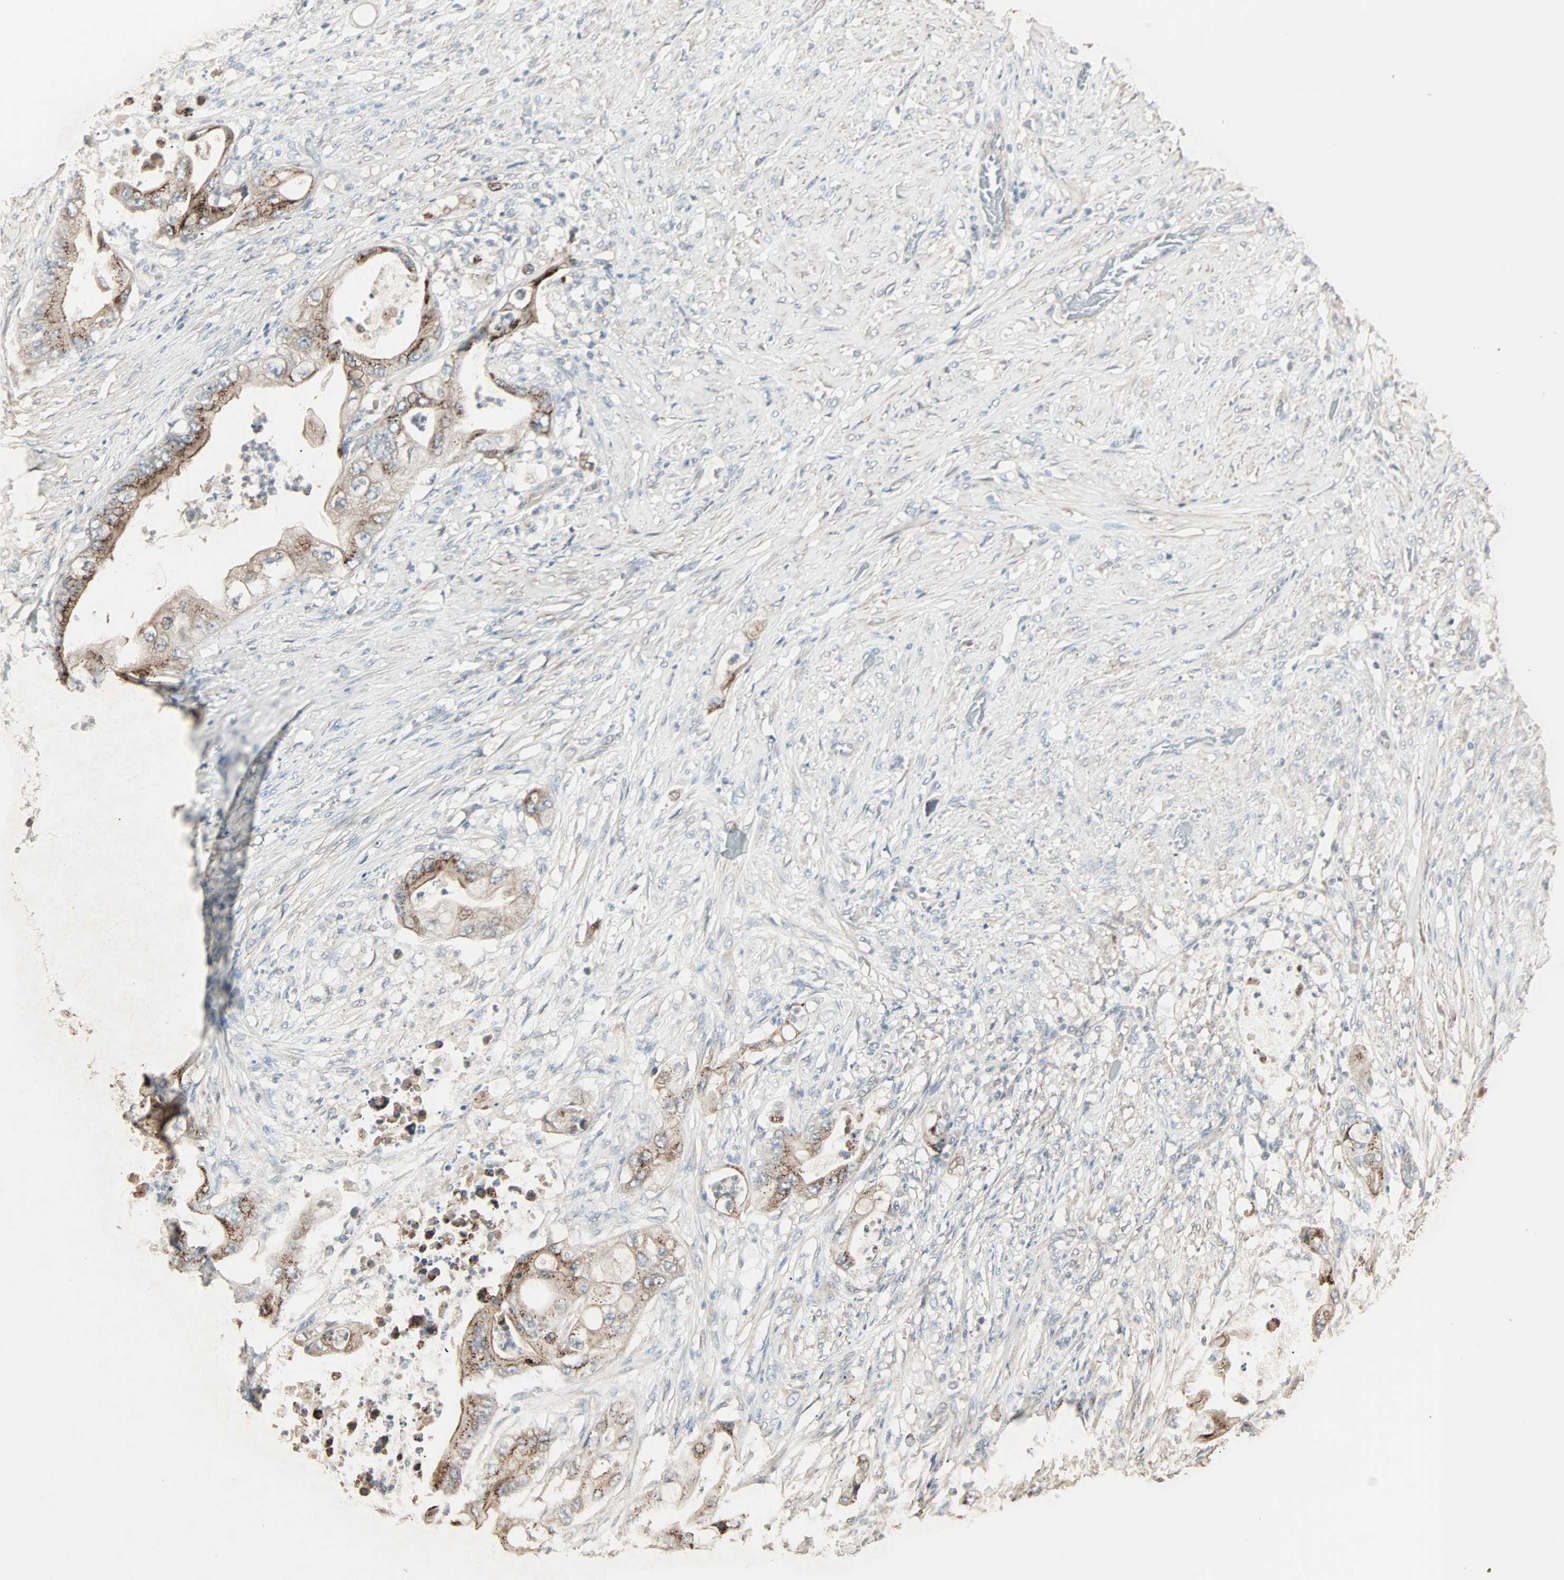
{"staining": {"intensity": "strong", "quantity": ">75%", "location": "cytoplasmic/membranous"}, "tissue": "stomach cancer", "cell_type": "Tumor cells", "image_type": "cancer", "snomed": [{"axis": "morphology", "description": "Adenocarcinoma, NOS"}, {"axis": "topography", "description": "Stomach"}], "caption": "This micrograph reveals immunohistochemistry (IHC) staining of stomach cancer, with high strong cytoplasmic/membranous staining in approximately >75% of tumor cells.", "gene": "GALNT3", "patient": {"sex": "female", "age": 73}}